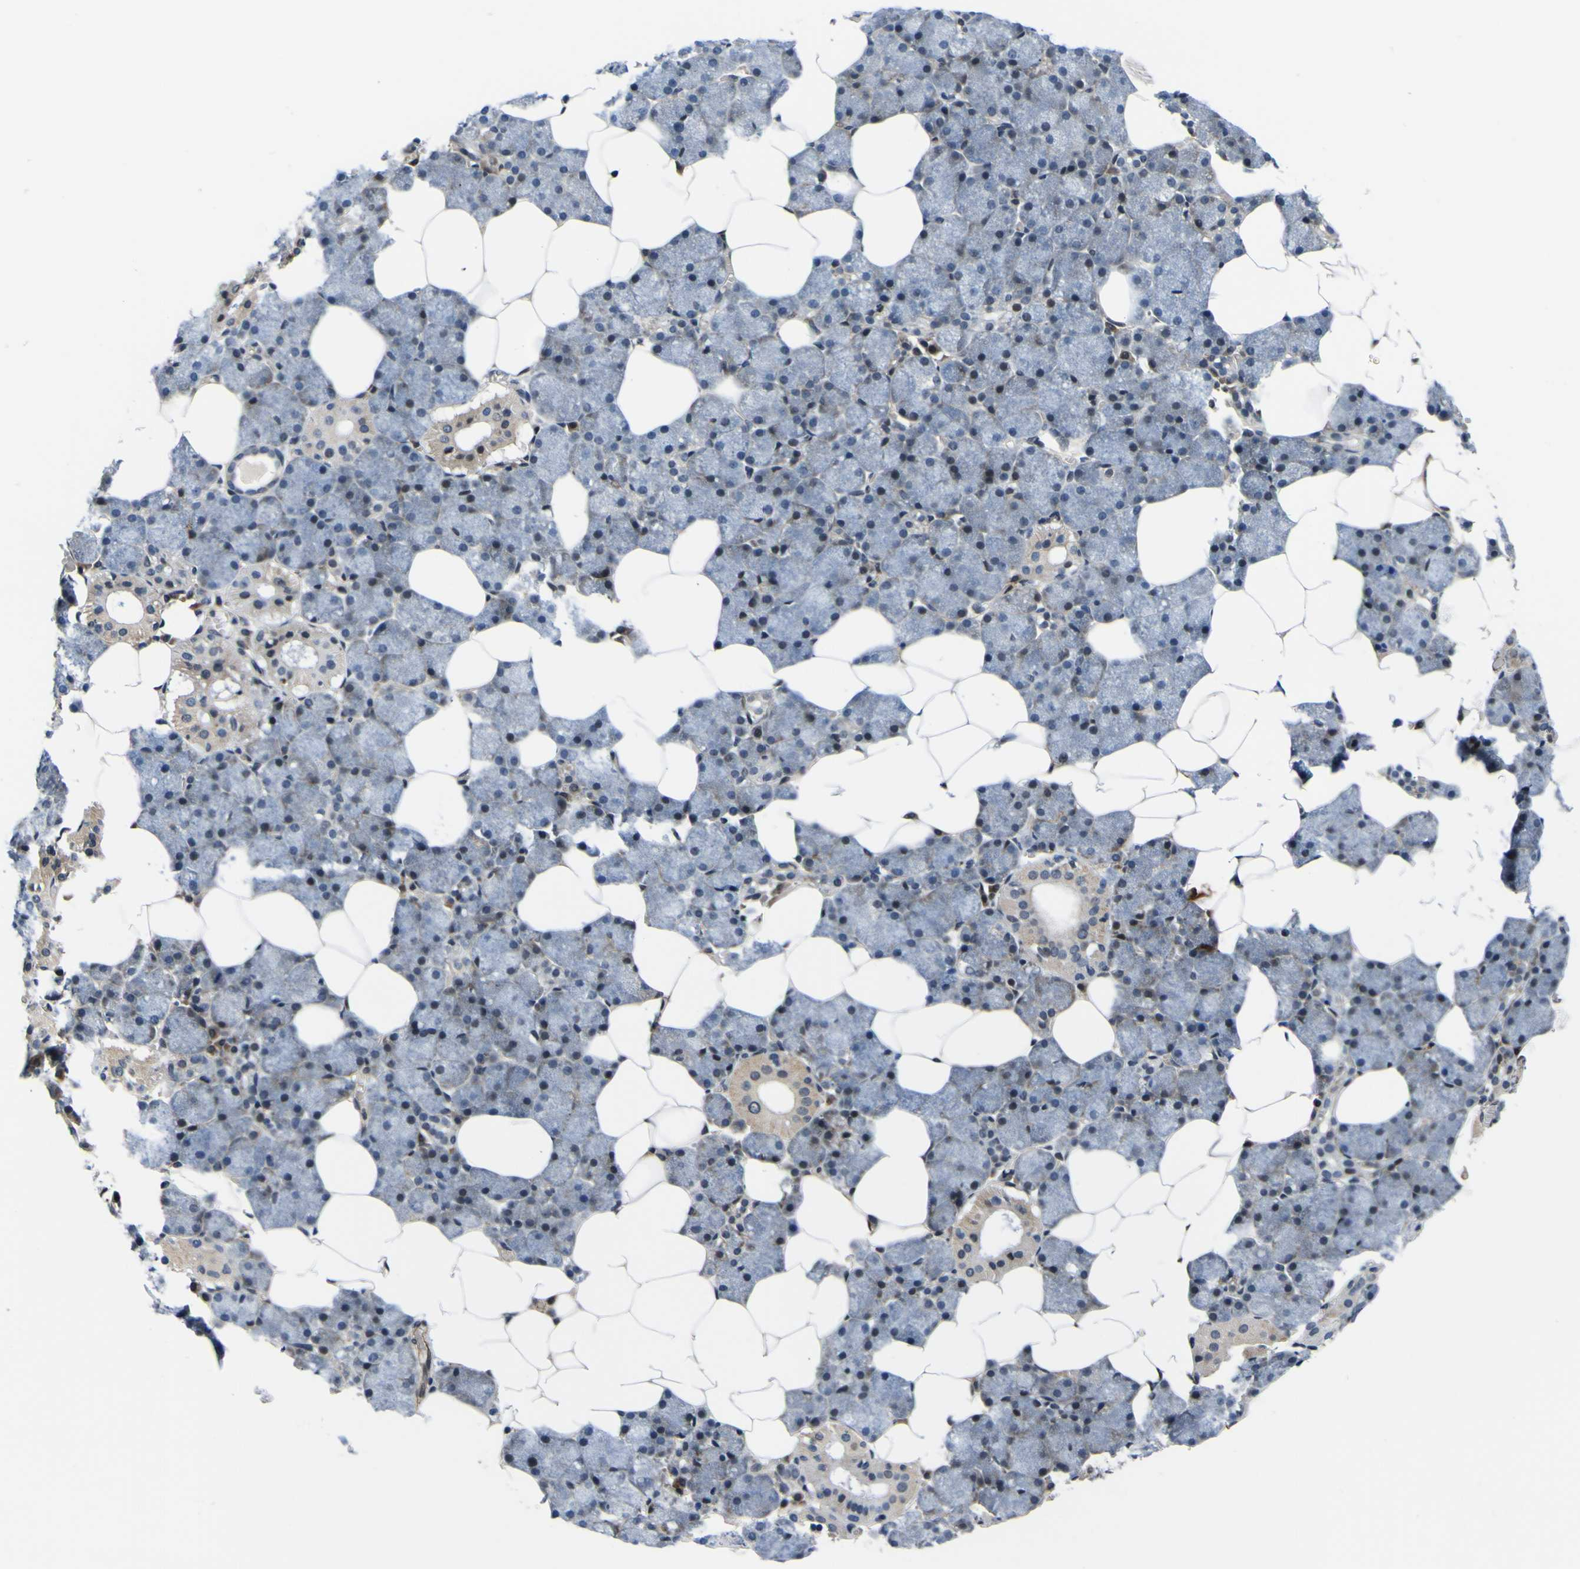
{"staining": {"intensity": "moderate", "quantity": "25%-75%", "location": "cytoplasmic/membranous"}, "tissue": "salivary gland", "cell_type": "Glandular cells", "image_type": "normal", "snomed": [{"axis": "morphology", "description": "Normal tissue, NOS"}, {"axis": "topography", "description": "Salivary gland"}], "caption": "Immunohistochemistry image of normal salivary gland: salivary gland stained using immunohistochemistry demonstrates medium levels of moderate protein expression localized specifically in the cytoplasmic/membranous of glandular cells, appearing as a cytoplasmic/membranous brown color.", "gene": "POSTN", "patient": {"sex": "male", "age": 62}}